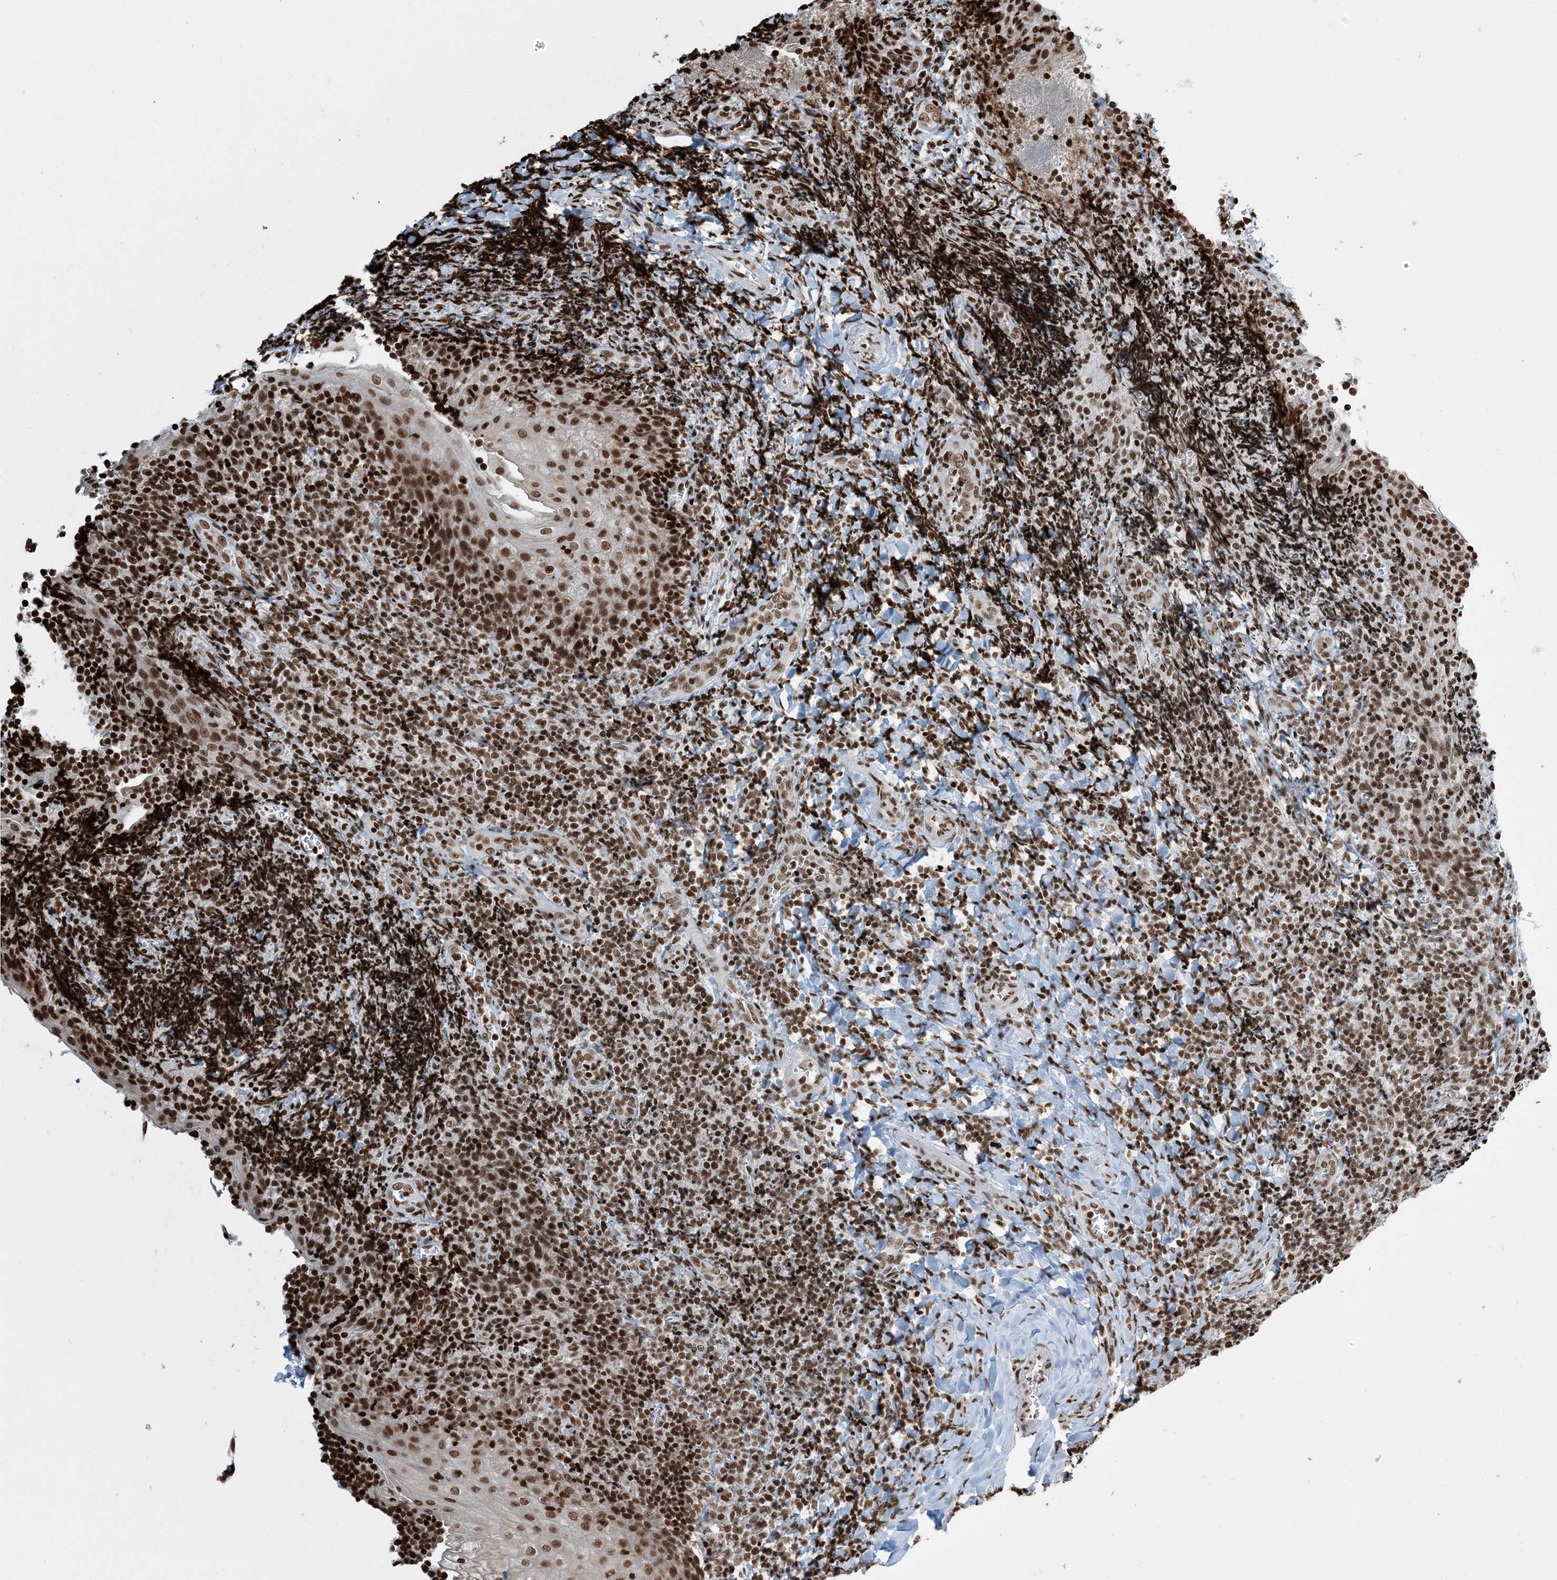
{"staining": {"intensity": "moderate", "quantity": ">75%", "location": "nuclear"}, "tissue": "tonsil", "cell_type": "Germinal center cells", "image_type": "normal", "snomed": [{"axis": "morphology", "description": "Normal tissue, NOS"}, {"axis": "topography", "description": "Tonsil"}], "caption": "A brown stain labels moderate nuclear positivity of a protein in germinal center cells of unremarkable tonsil. Using DAB (3,3'-diaminobenzidine) (brown) and hematoxylin (blue) stains, captured at high magnification using brightfield microscopy.", "gene": "H3", "patient": {"sex": "male", "age": 27}}